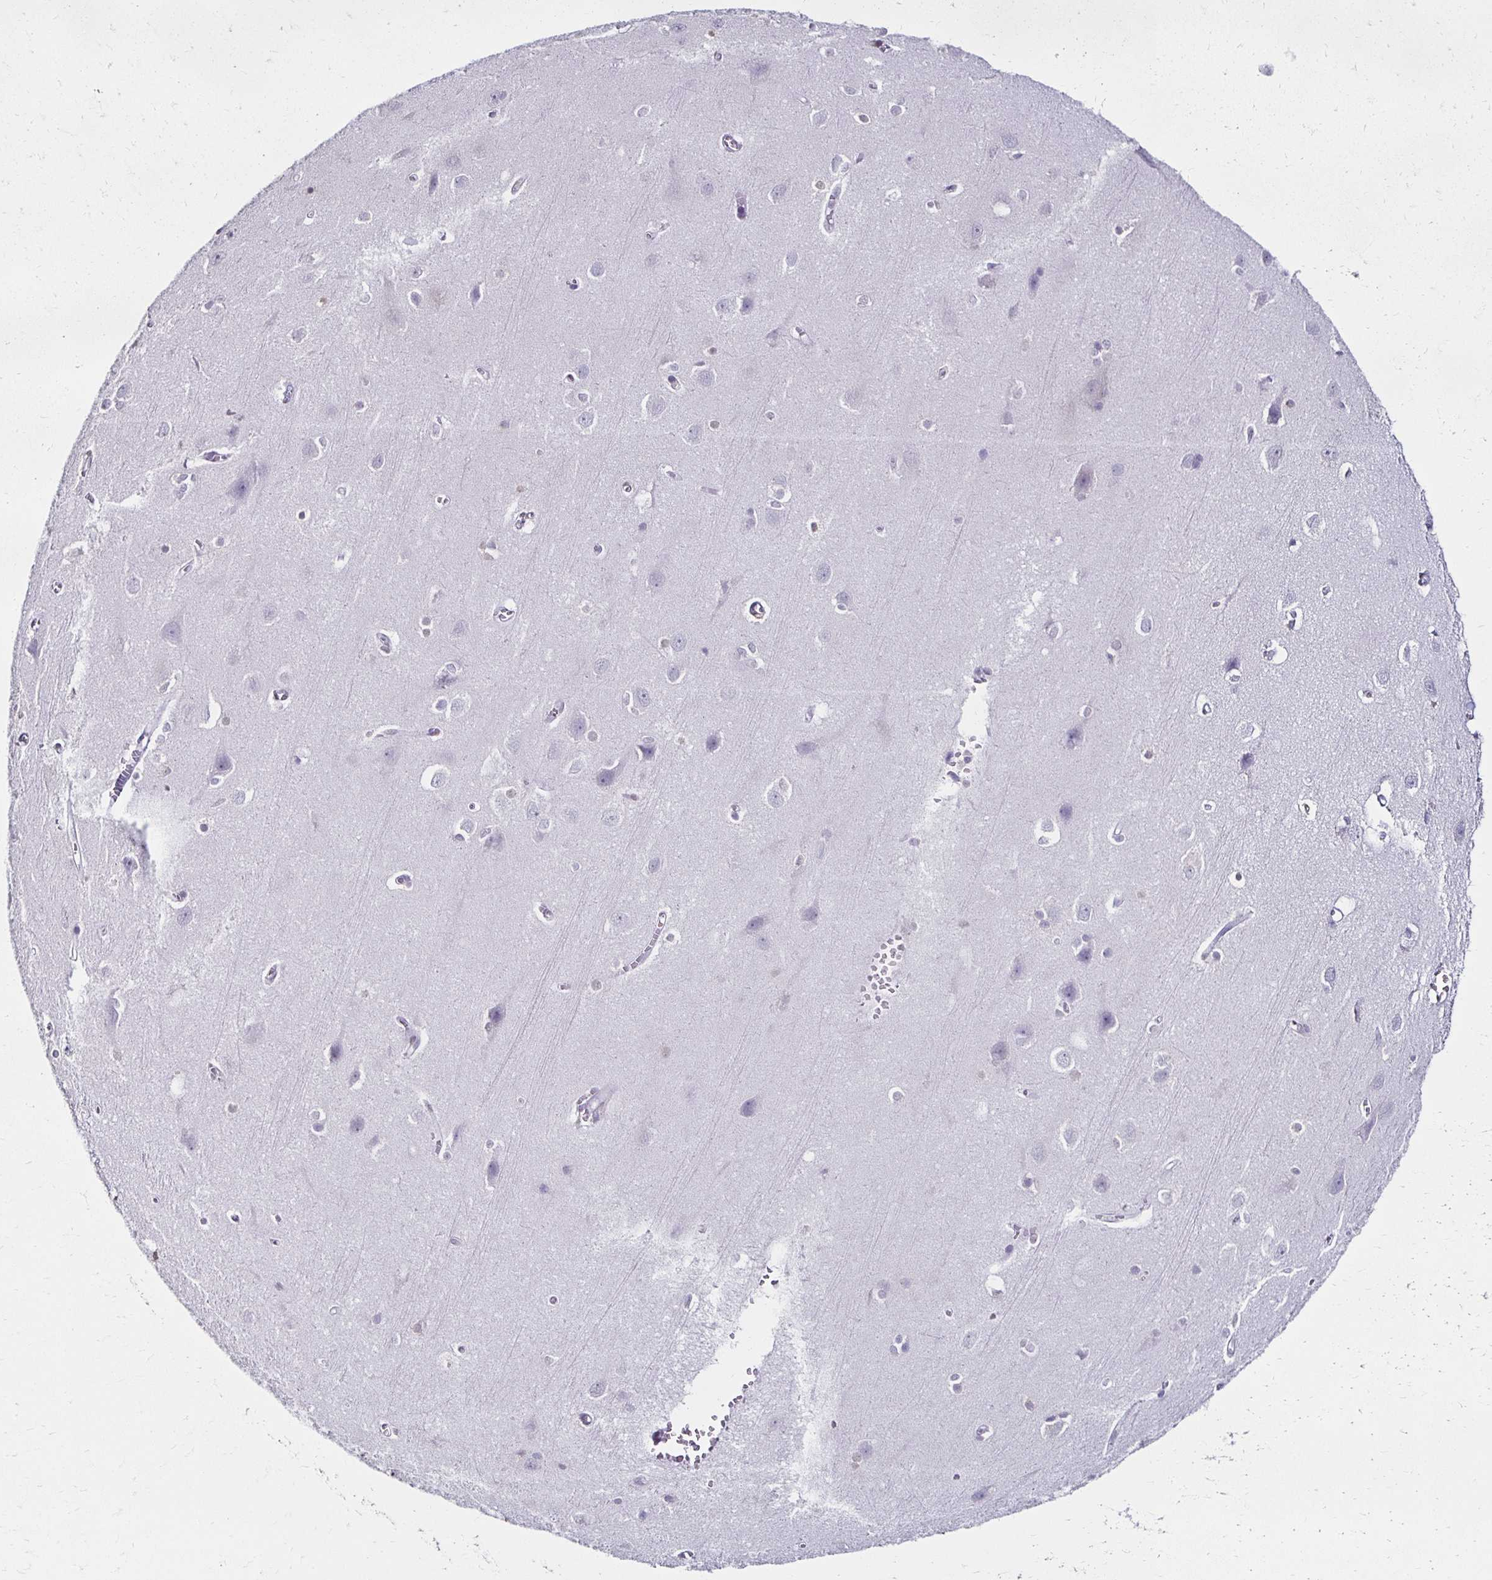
{"staining": {"intensity": "negative", "quantity": "none", "location": "none"}, "tissue": "cerebral cortex", "cell_type": "Endothelial cells", "image_type": "normal", "snomed": [{"axis": "morphology", "description": "Normal tissue, NOS"}, {"axis": "topography", "description": "Cerebral cortex"}], "caption": "Immunohistochemistry (IHC) micrograph of normal cerebral cortex: cerebral cortex stained with DAB reveals no significant protein staining in endothelial cells.", "gene": "TOMM34", "patient": {"sex": "male", "age": 37}}